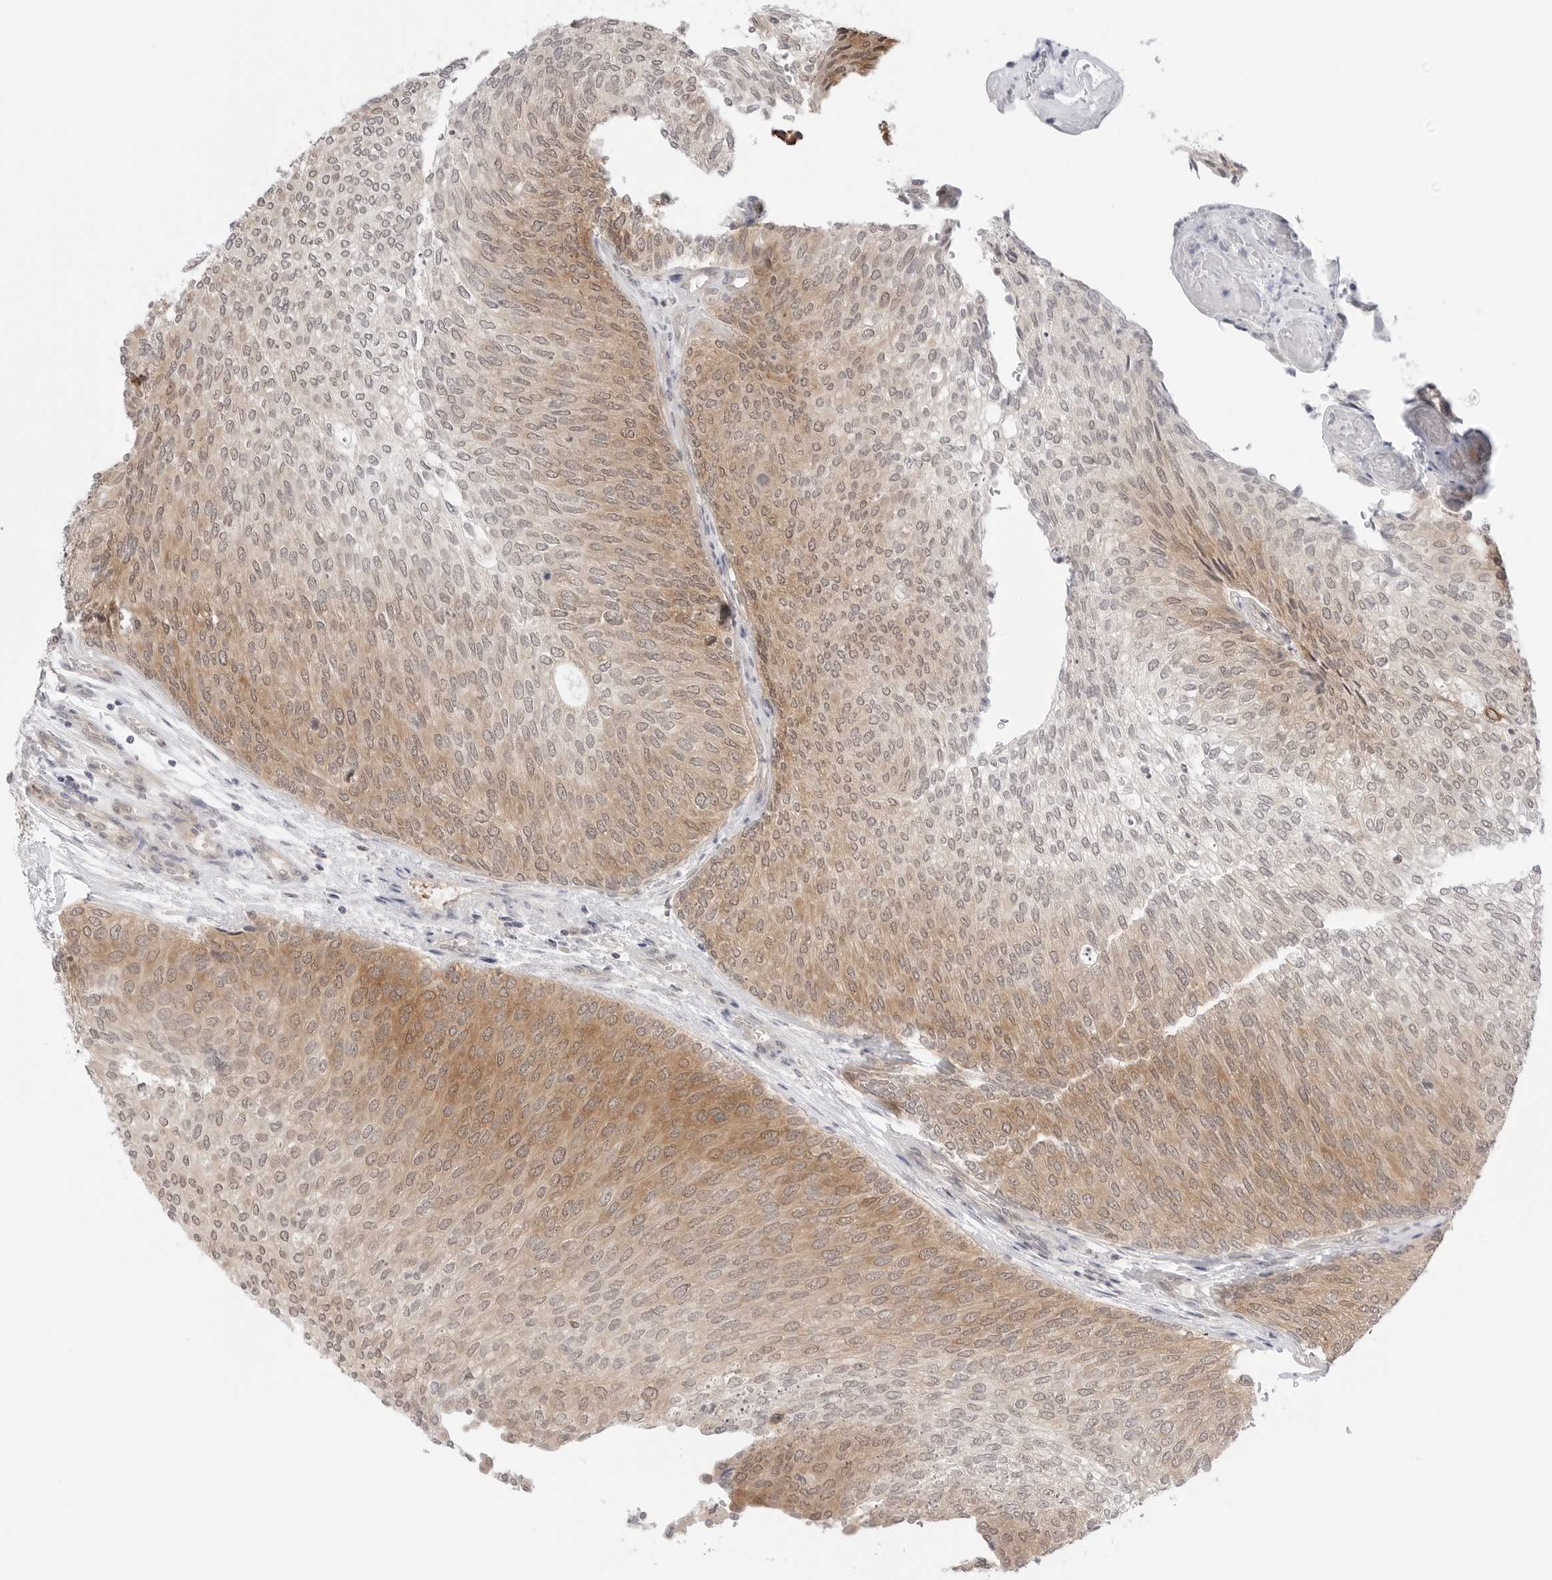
{"staining": {"intensity": "moderate", "quantity": "25%-75%", "location": "cytoplasmic/membranous"}, "tissue": "urothelial cancer", "cell_type": "Tumor cells", "image_type": "cancer", "snomed": [{"axis": "morphology", "description": "Urothelial carcinoma, Low grade"}, {"axis": "topography", "description": "Urinary bladder"}], "caption": "Urothelial cancer was stained to show a protein in brown. There is medium levels of moderate cytoplasmic/membranous positivity in approximately 25%-75% of tumor cells.", "gene": "NUDC", "patient": {"sex": "female", "age": 79}}